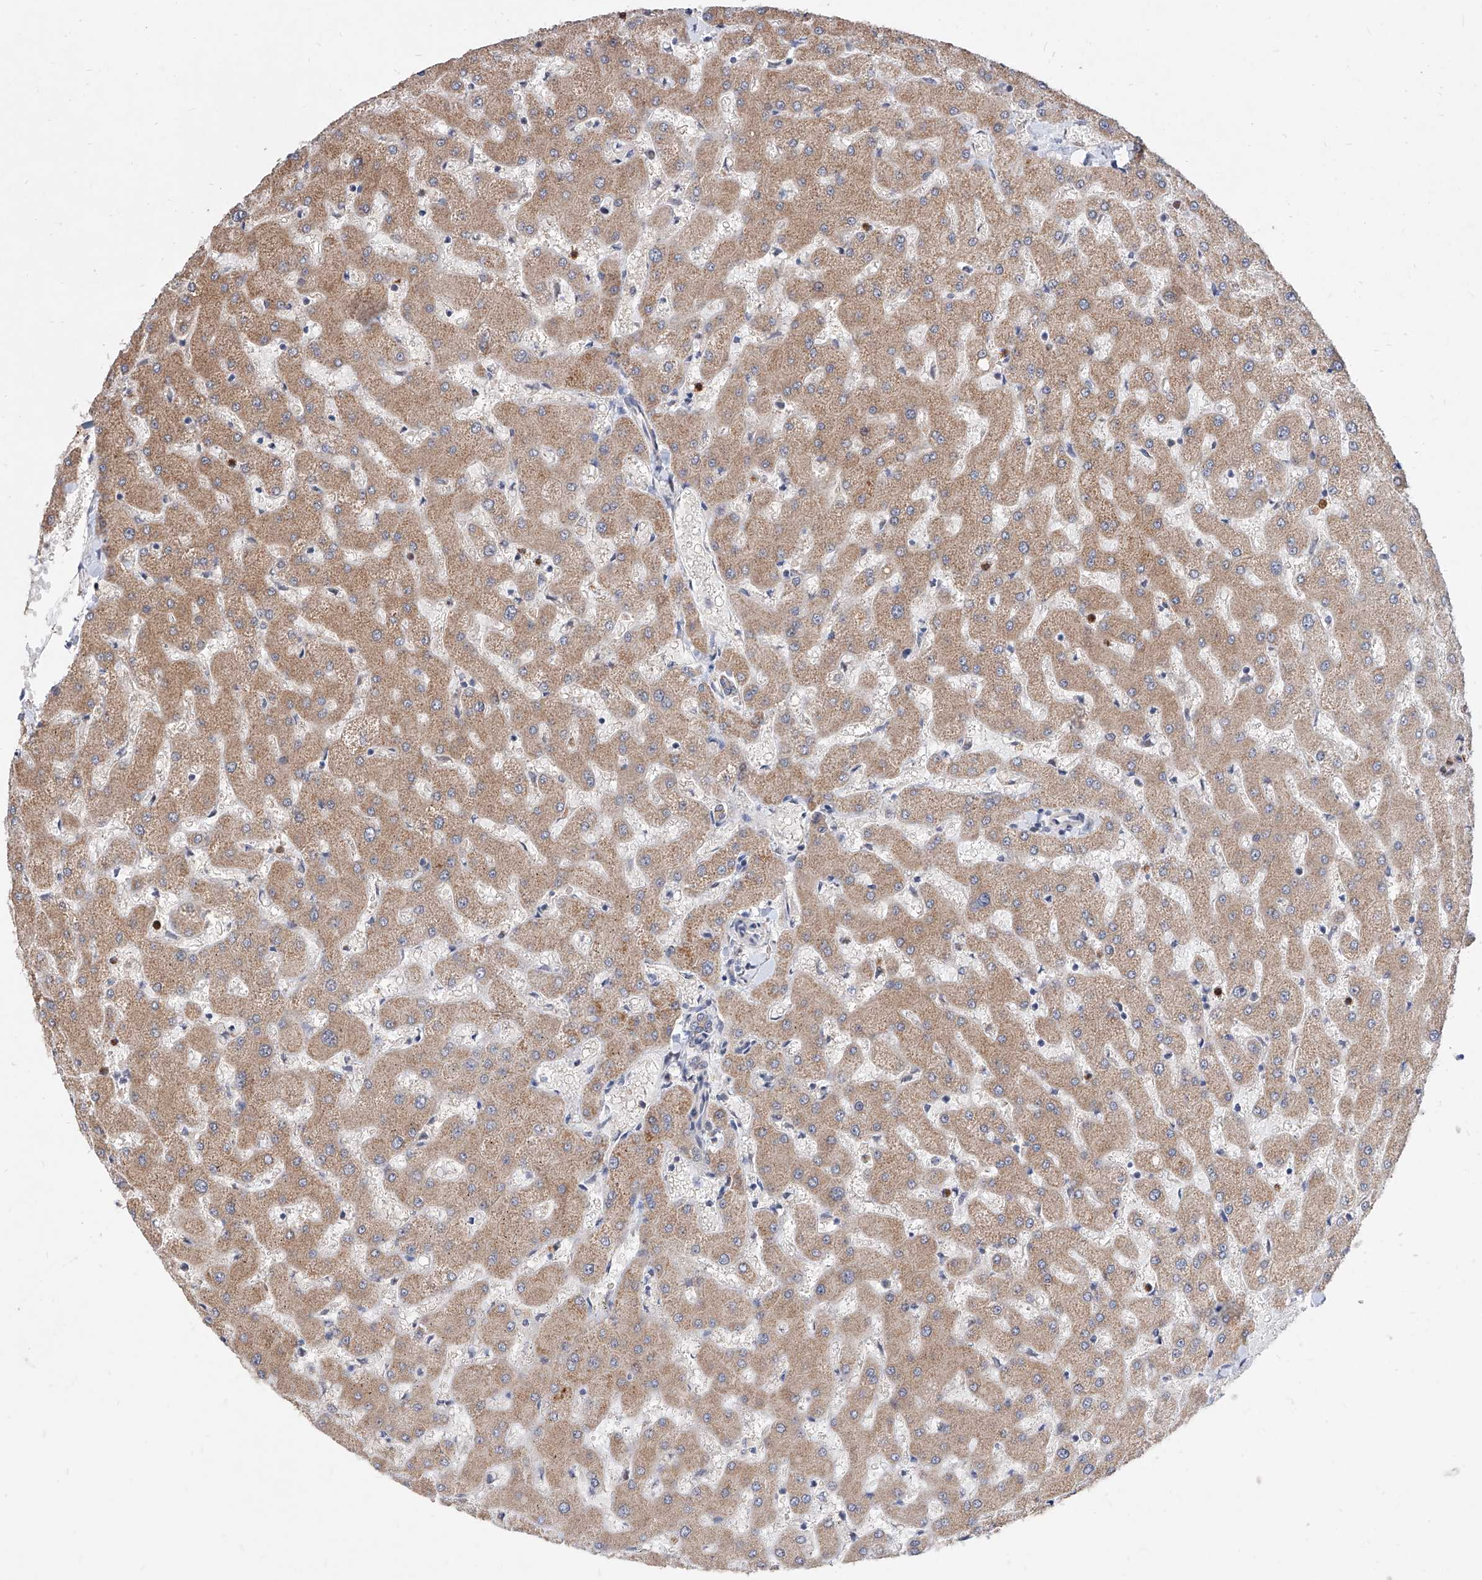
{"staining": {"intensity": "weak", "quantity": ">75%", "location": "cytoplasmic/membranous"}, "tissue": "liver", "cell_type": "Cholangiocytes", "image_type": "normal", "snomed": [{"axis": "morphology", "description": "Normal tissue, NOS"}, {"axis": "topography", "description": "Liver"}], "caption": "Protein expression analysis of benign liver demonstrates weak cytoplasmic/membranous positivity in approximately >75% of cholangiocytes. The staining is performed using DAB brown chromogen to label protein expression. The nuclei are counter-stained blue using hematoxylin.", "gene": "MFSD4B", "patient": {"sex": "female", "age": 63}}